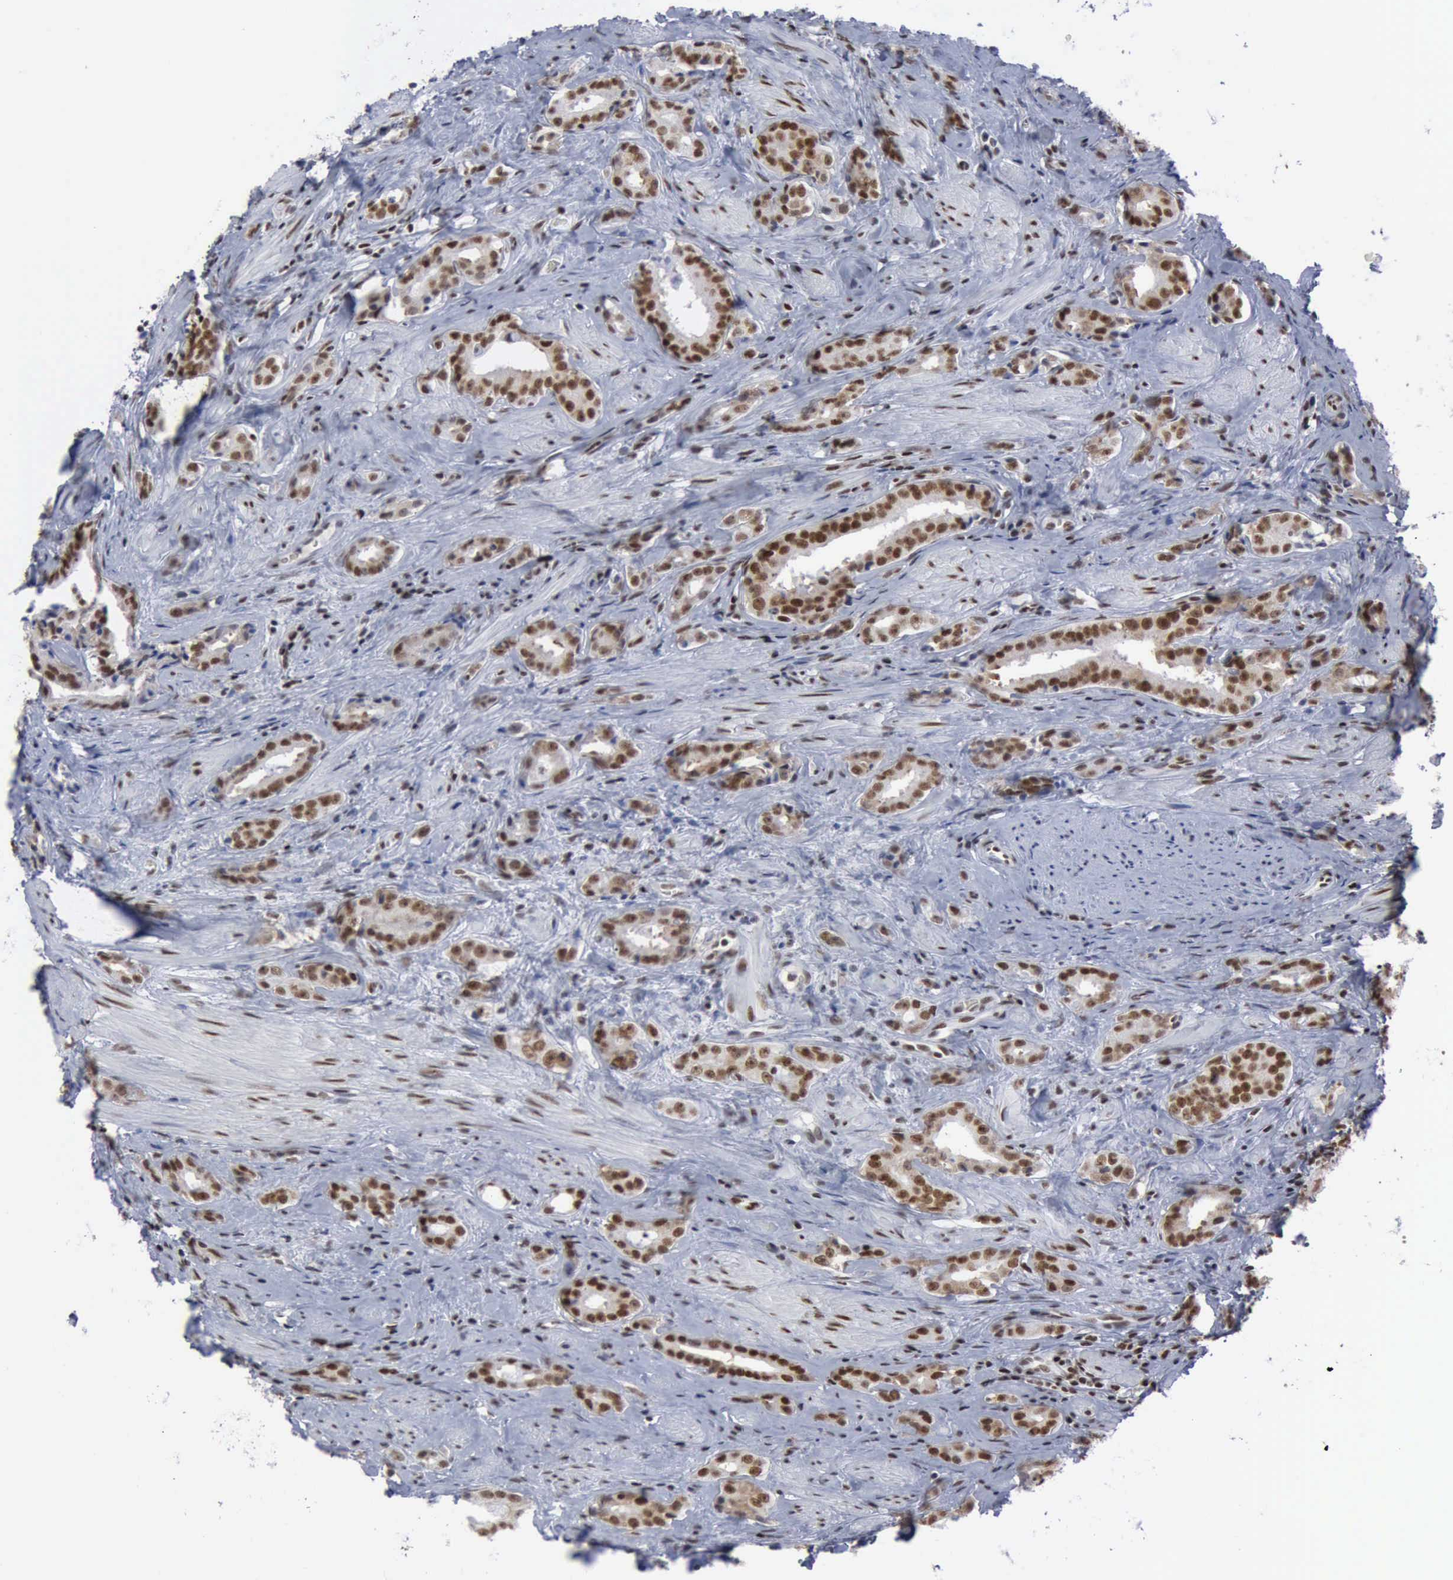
{"staining": {"intensity": "moderate", "quantity": ">75%", "location": "nuclear"}, "tissue": "prostate cancer", "cell_type": "Tumor cells", "image_type": "cancer", "snomed": [{"axis": "morphology", "description": "Adenocarcinoma, Medium grade"}, {"axis": "topography", "description": "Prostate"}], "caption": "Moderate nuclear protein positivity is appreciated in approximately >75% of tumor cells in medium-grade adenocarcinoma (prostate).", "gene": "XPA", "patient": {"sex": "male", "age": 53}}